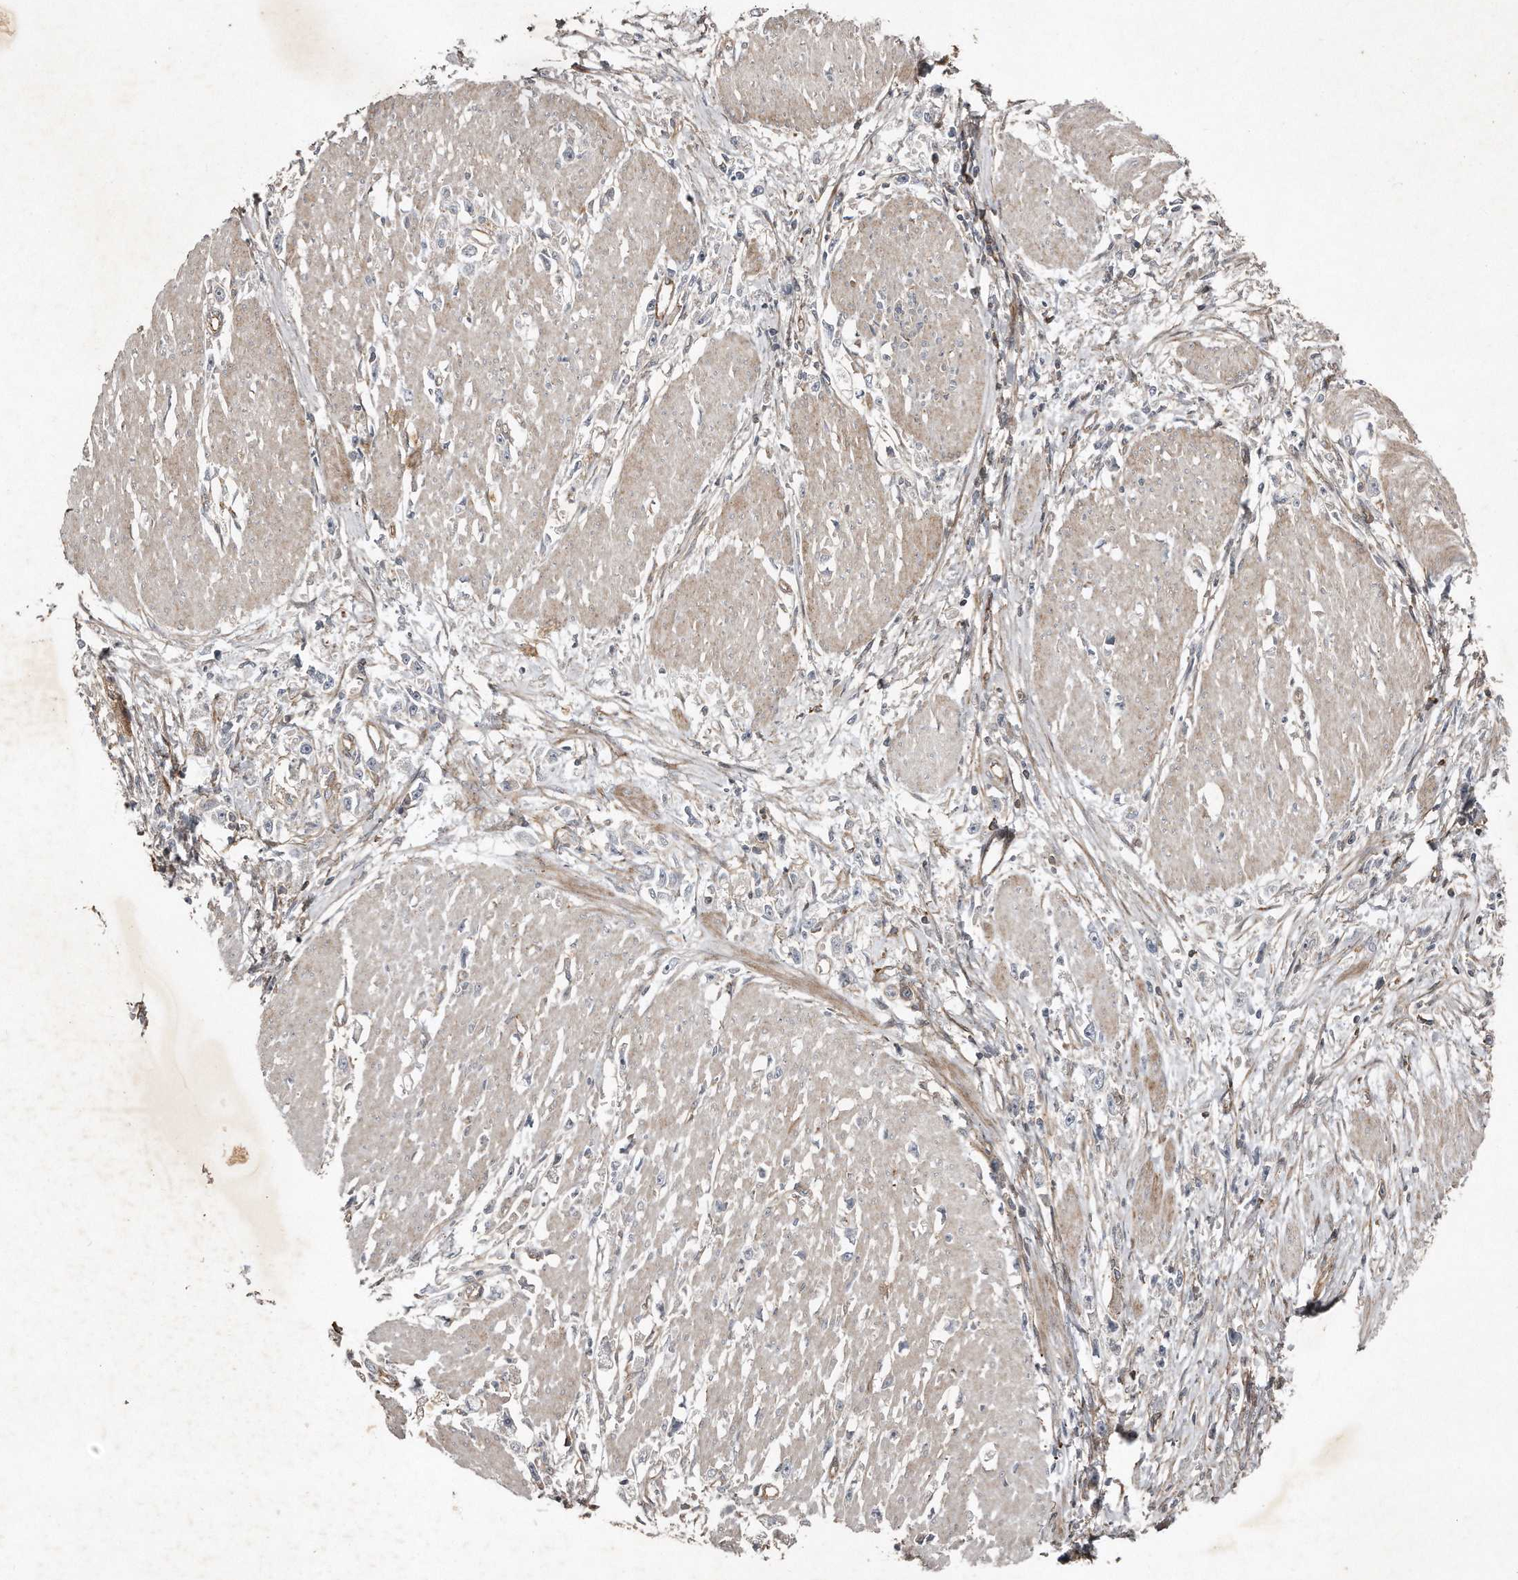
{"staining": {"intensity": "negative", "quantity": "none", "location": "none"}, "tissue": "stomach cancer", "cell_type": "Tumor cells", "image_type": "cancer", "snomed": [{"axis": "morphology", "description": "Adenocarcinoma, NOS"}, {"axis": "topography", "description": "Stomach"}], "caption": "The immunohistochemistry photomicrograph has no significant positivity in tumor cells of stomach cancer (adenocarcinoma) tissue.", "gene": "SNAP47", "patient": {"sex": "female", "age": 59}}